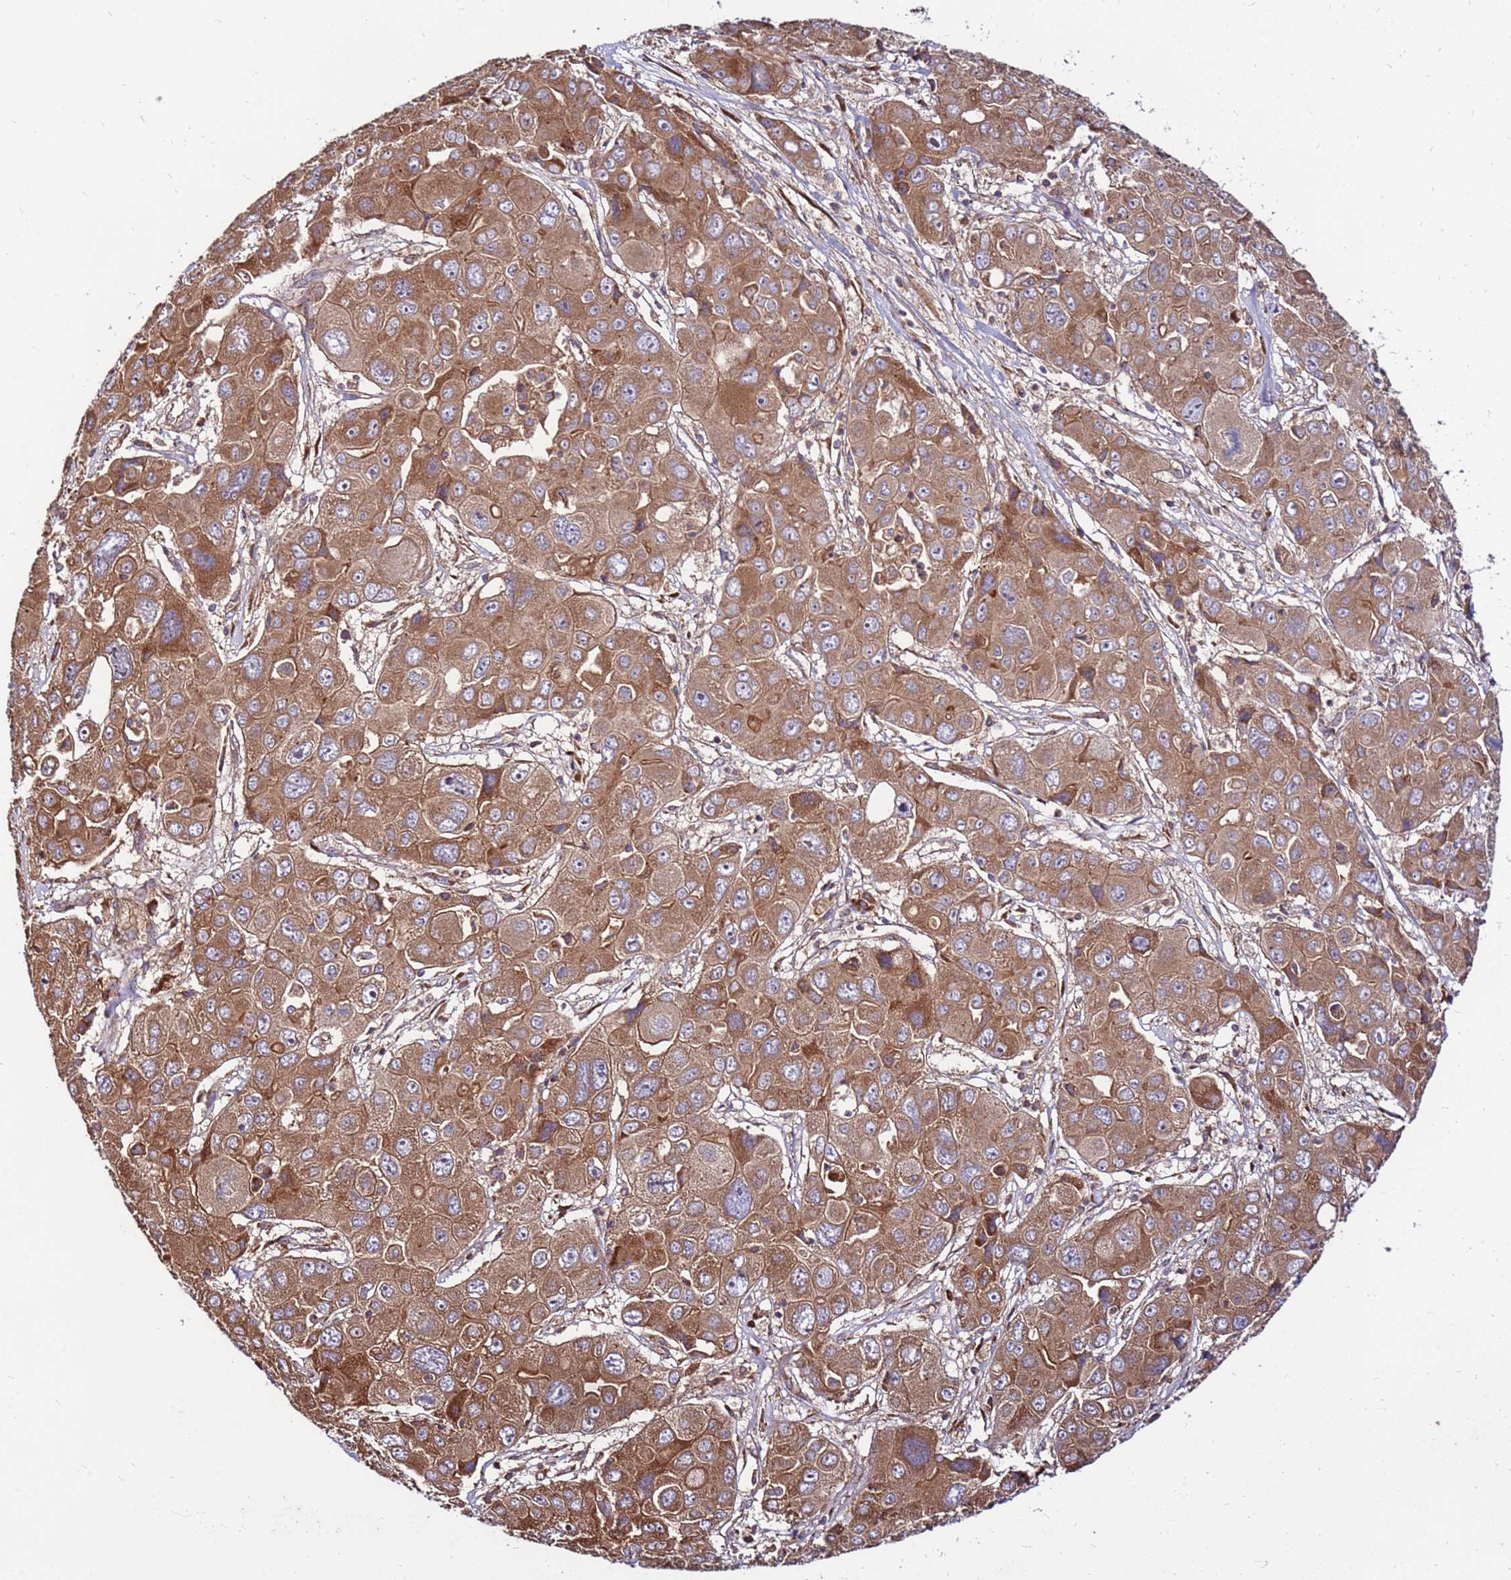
{"staining": {"intensity": "moderate", "quantity": ">75%", "location": "cytoplasmic/membranous"}, "tissue": "liver cancer", "cell_type": "Tumor cells", "image_type": "cancer", "snomed": [{"axis": "morphology", "description": "Cholangiocarcinoma"}, {"axis": "topography", "description": "Liver"}], "caption": "A brown stain labels moderate cytoplasmic/membranous expression of a protein in human liver cholangiocarcinoma tumor cells. (DAB IHC with brightfield microscopy, high magnification).", "gene": "SLC44A5", "patient": {"sex": "male", "age": 67}}